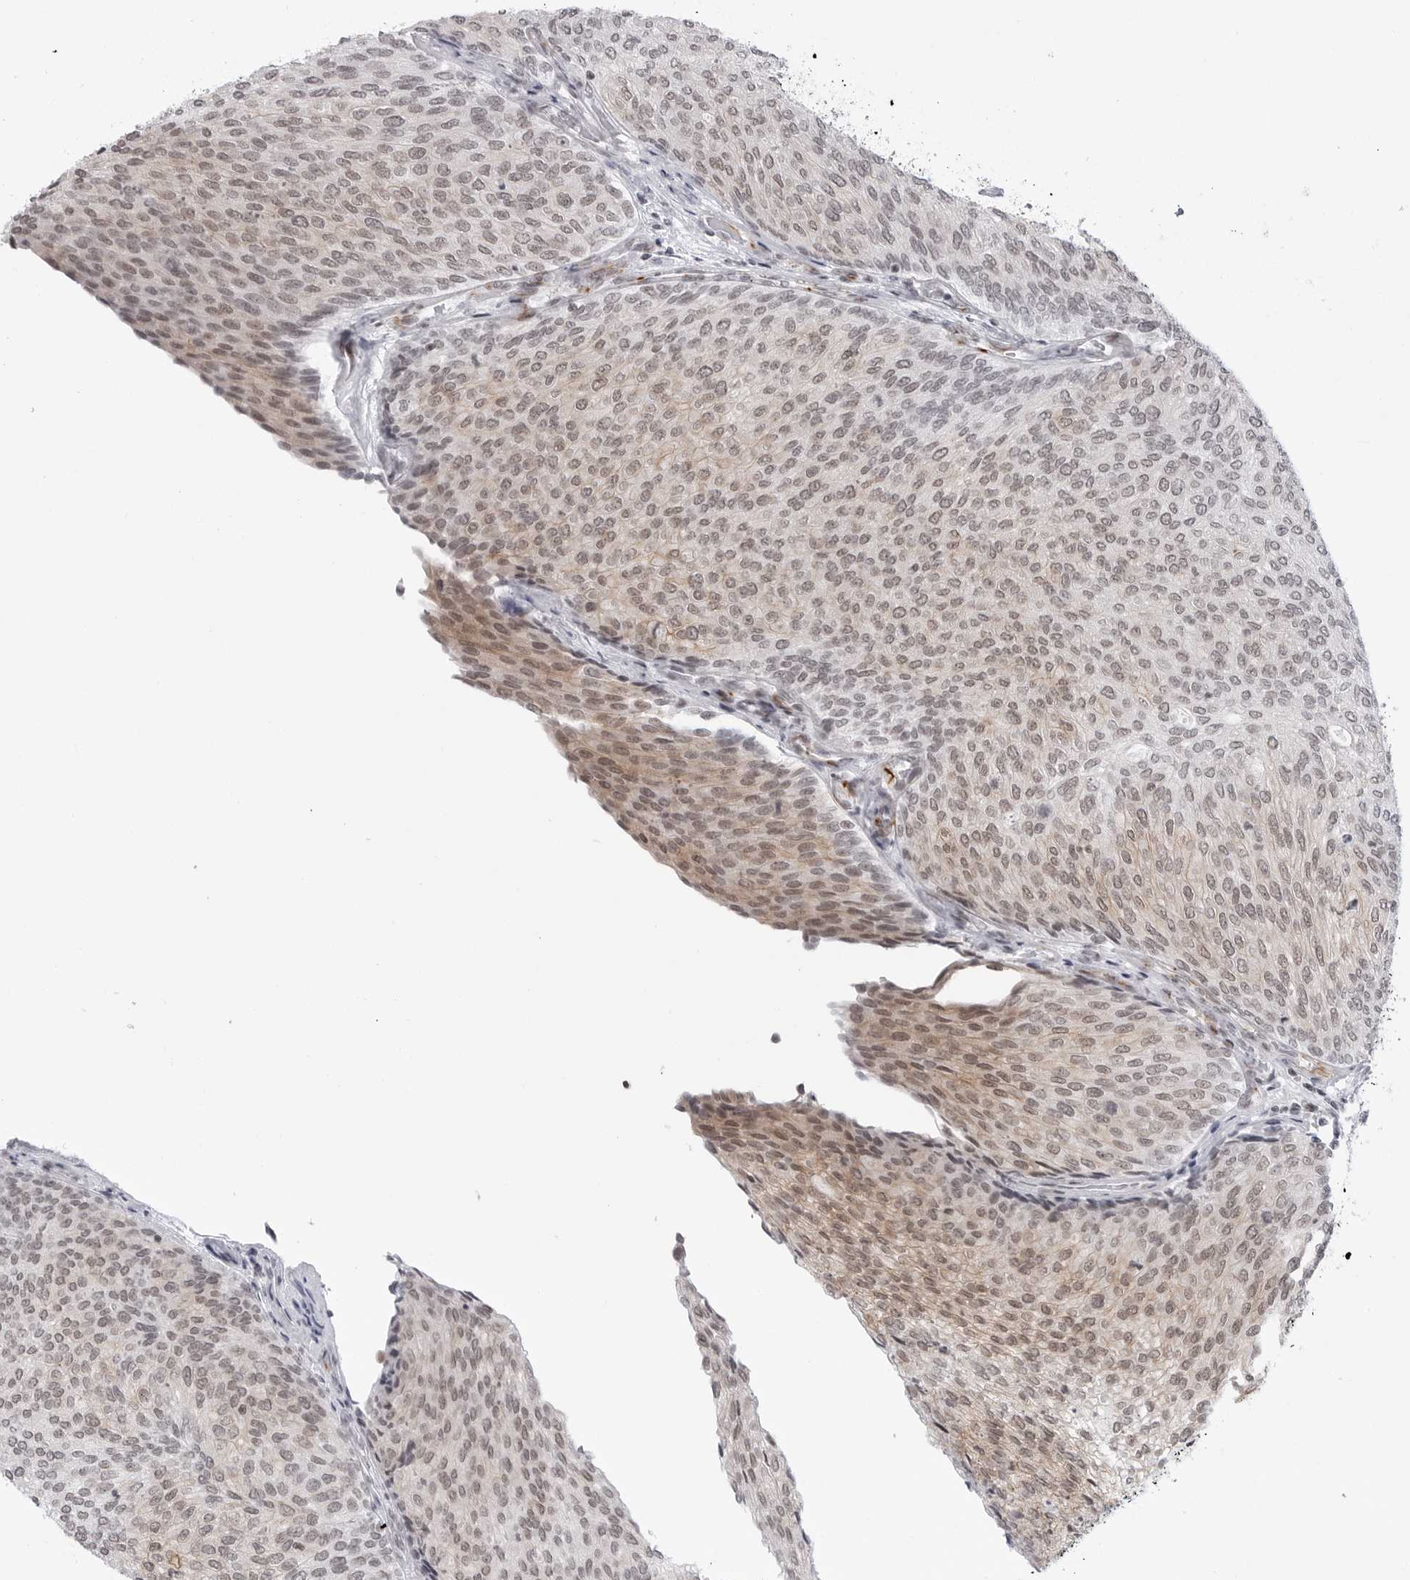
{"staining": {"intensity": "moderate", "quantity": "<25%", "location": "cytoplasmic/membranous,nuclear"}, "tissue": "urothelial cancer", "cell_type": "Tumor cells", "image_type": "cancer", "snomed": [{"axis": "morphology", "description": "Urothelial carcinoma, Low grade"}, {"axis": "topography", "description": "Urinary bladder"}], "caption": "The histopathology image demonstrates immunohistochemical staining of low-grade urothelial carcinoma. There is moderate cytoplasmic/membranous and nuclear staining is present in about <25% of tumor cells. The staining is performed using DAB (3,3'-diaminobenzidine) brown chromogen to label protein expression. The nuclei are counter-stained blue using hematoxylin.", "gene": "TRIM66", "patient": {"sex": "female", "age": 79}}